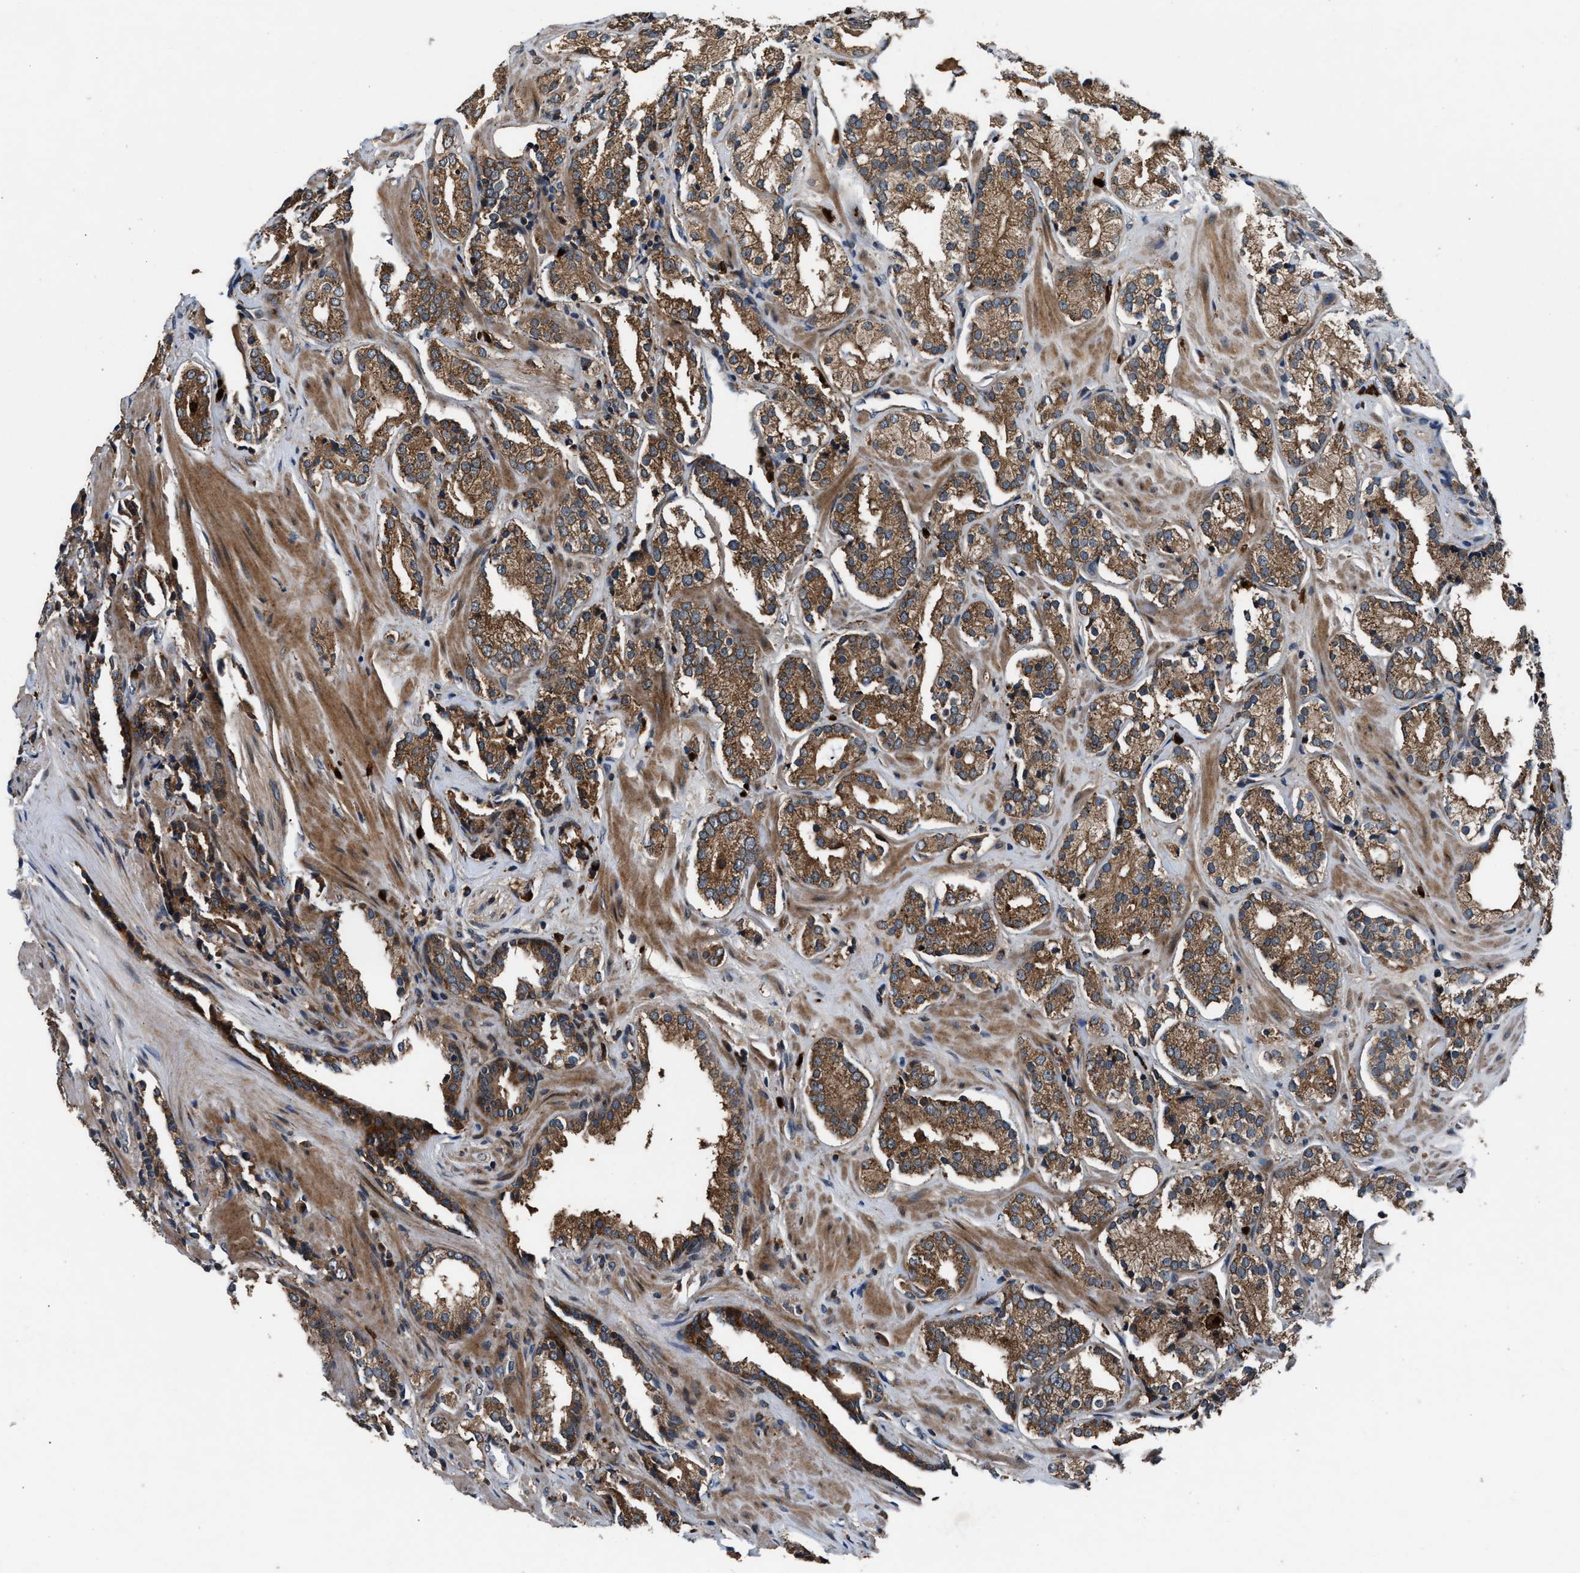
{"staining": {"intensity": "moderate", "quantity": ">75%", "location": "cytoplasmic/membranous"}, "tissue": "prostate cancer", "cell_type": "Tumor cells", "image_type": "cancer", "snomed": [{"axis": "morphology", "description": "Adenocarcinoma, High grade"}, {"axis": "topography", "description": "Prostate"}], "caption": "The photomicrograph exhibits staining of prostate cancer (high-grade adenocarcinoma), revealing moderate cytoplasmic/membranous protein staining (brown color) within tumor cells.", "gene": "FAM221A", "patient": {"sex": "male", "age": 71}}